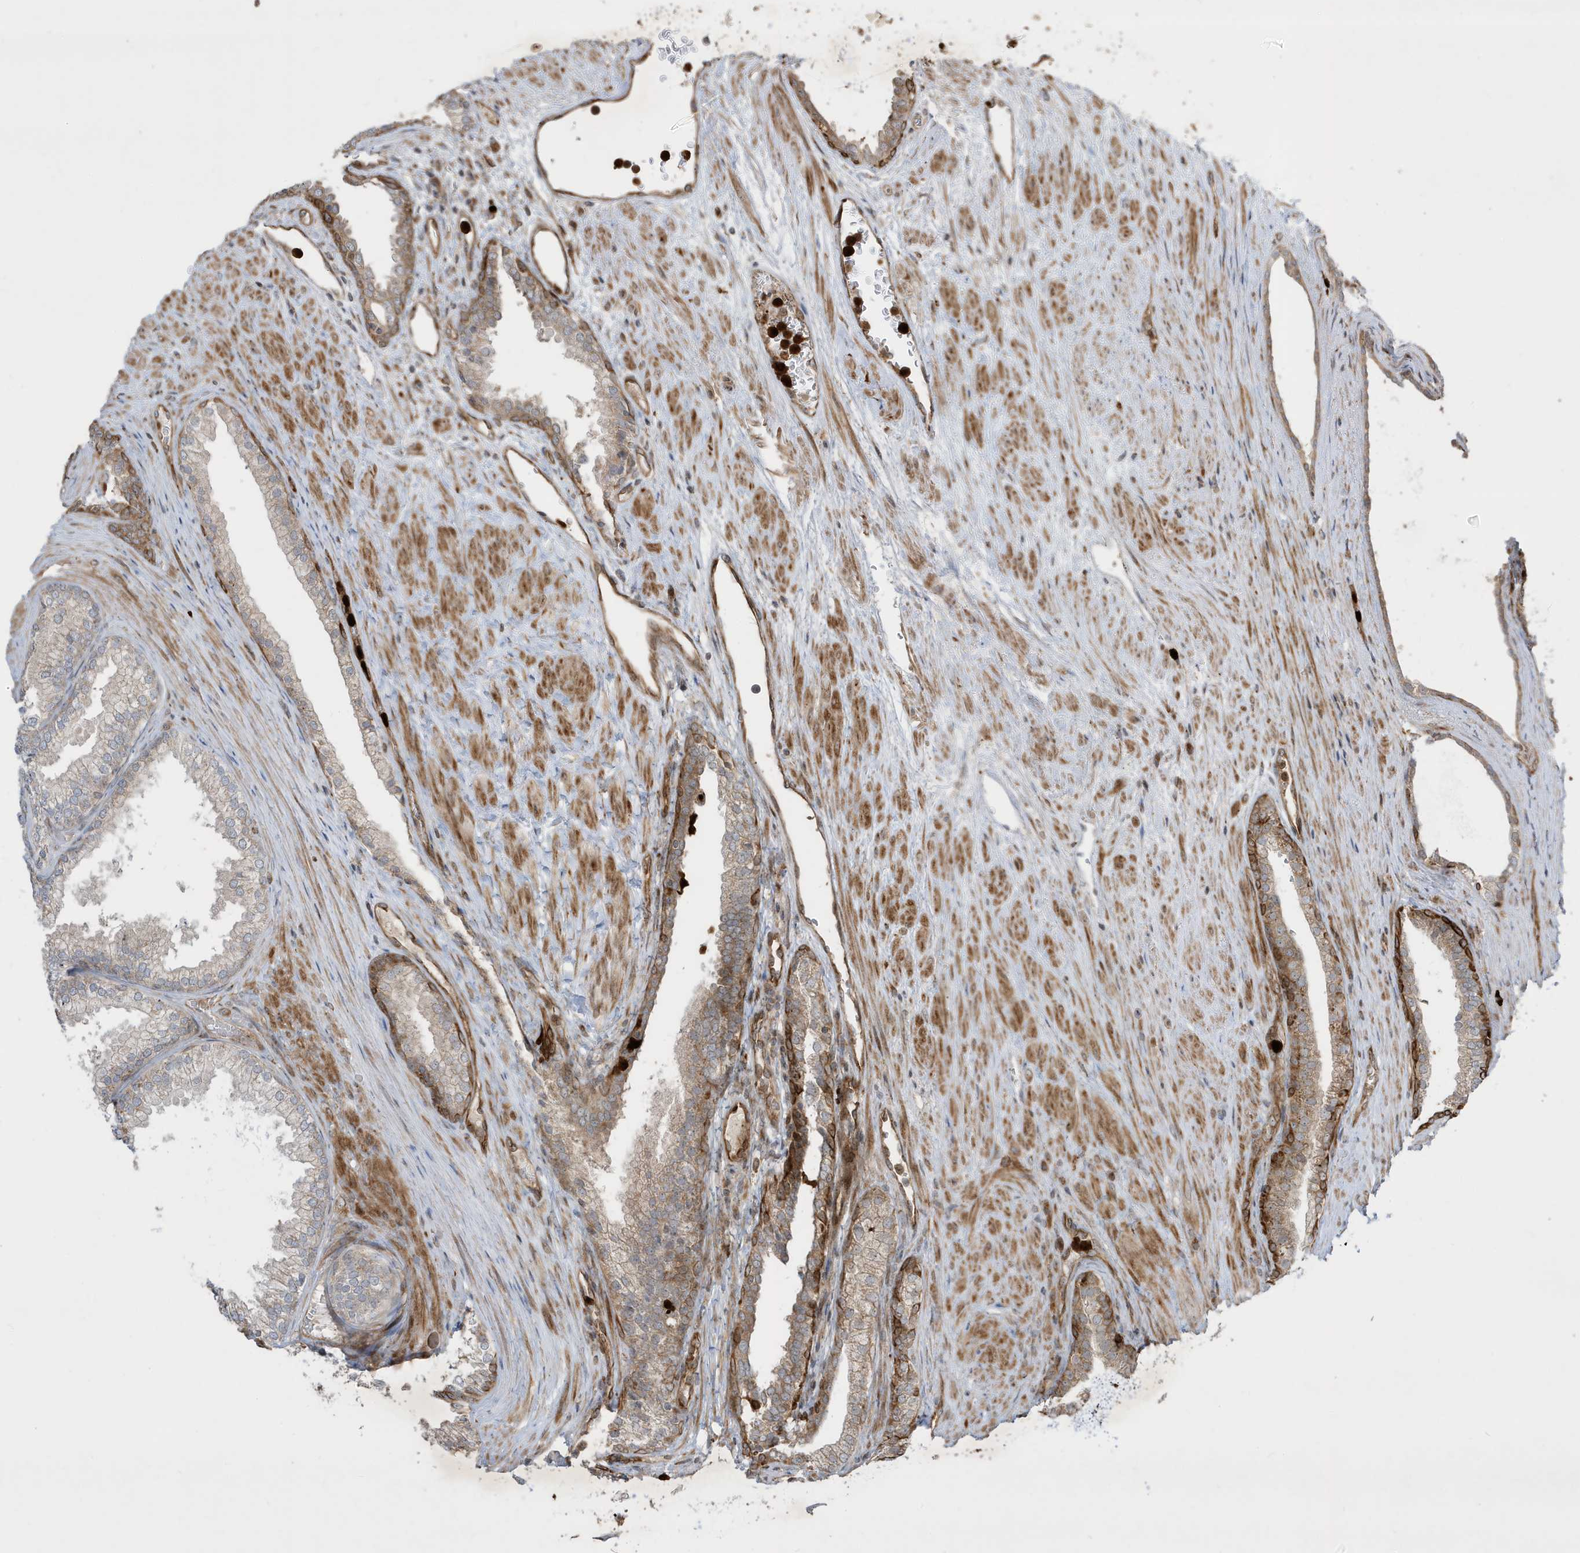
{"staining": {"intensity": "strong", "quantity": "<25%", "location": "cytoplasmic/membranous"}, "tissue": "prostate", "cell_type": "Glandular cells", "image_type": "normal", "snomed": [{"axis": "morphology", "description": "Normal tissue, NOS"}, {"axis": "topography", "description": "Prostate"}], "caption": "Normal prostate exhibits strong cytoplasmic/membranous positivity in approximately <25% of glandular cells (DAB IHC, brown staining for protein, blue staining for nuclei)..", "gene": "IFT57", "patient": {"sex": "male", "age": 76}}